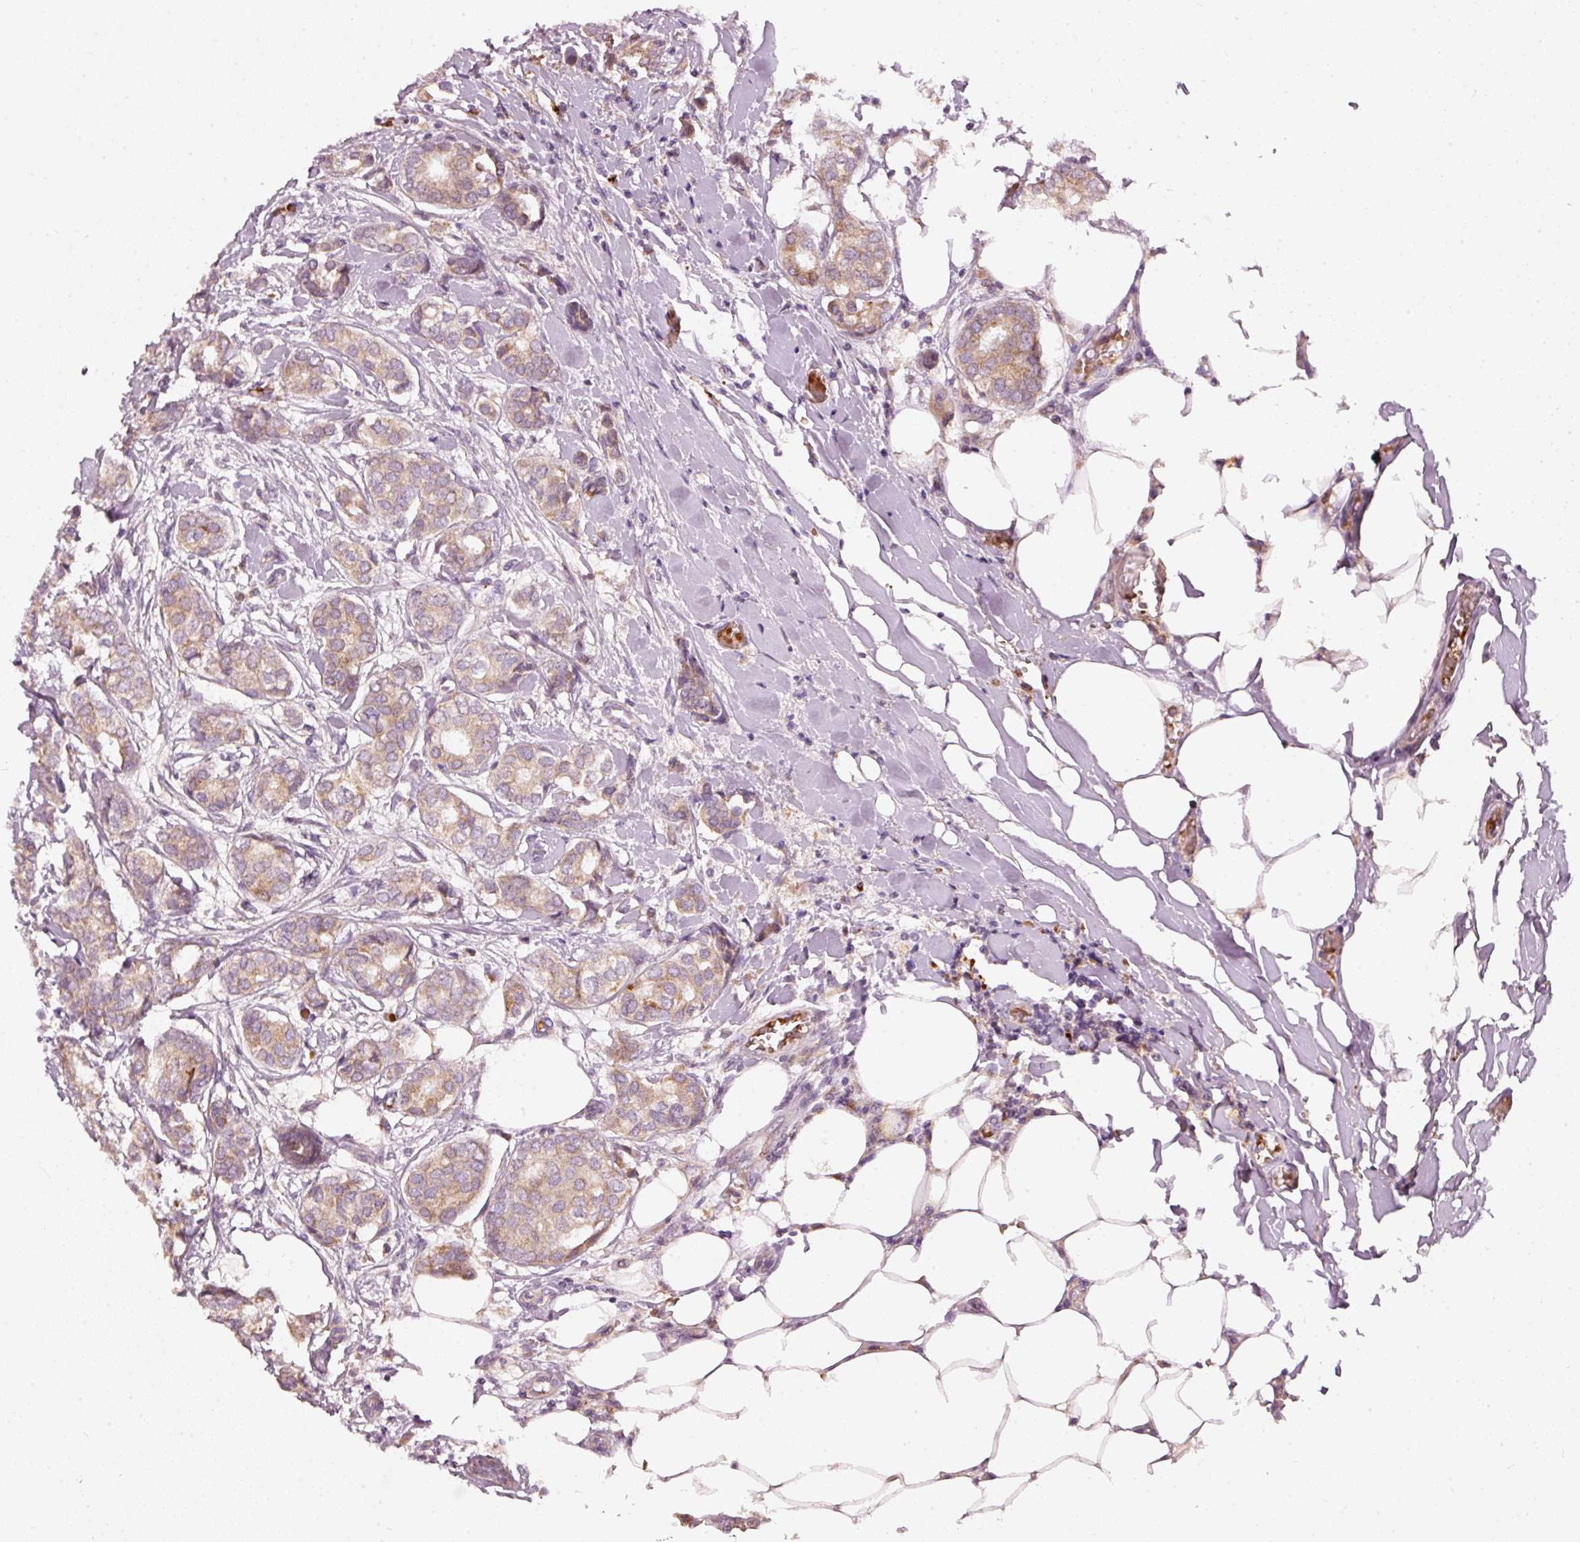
{"staining": {"intensity": "weak", "quantity": "25%-75%", "location": "cytoplasmic/membranous"}, "tissue": "breast cancer", "cell_type": "Tumor cells", "image_type": "cancer", "snomed": [{"axis": "morphology", "description": "Duct carcinoma"}, {"axis": "topography", "description": "Breast"}], "caption": "Weak cytoplasmic/membranous staining is identified in approximately 25%-75% of tumor cells in intraductal carcinoma (breast).", "gene": "KLHL21", "patient": {"sex": "female", "age": 73}}